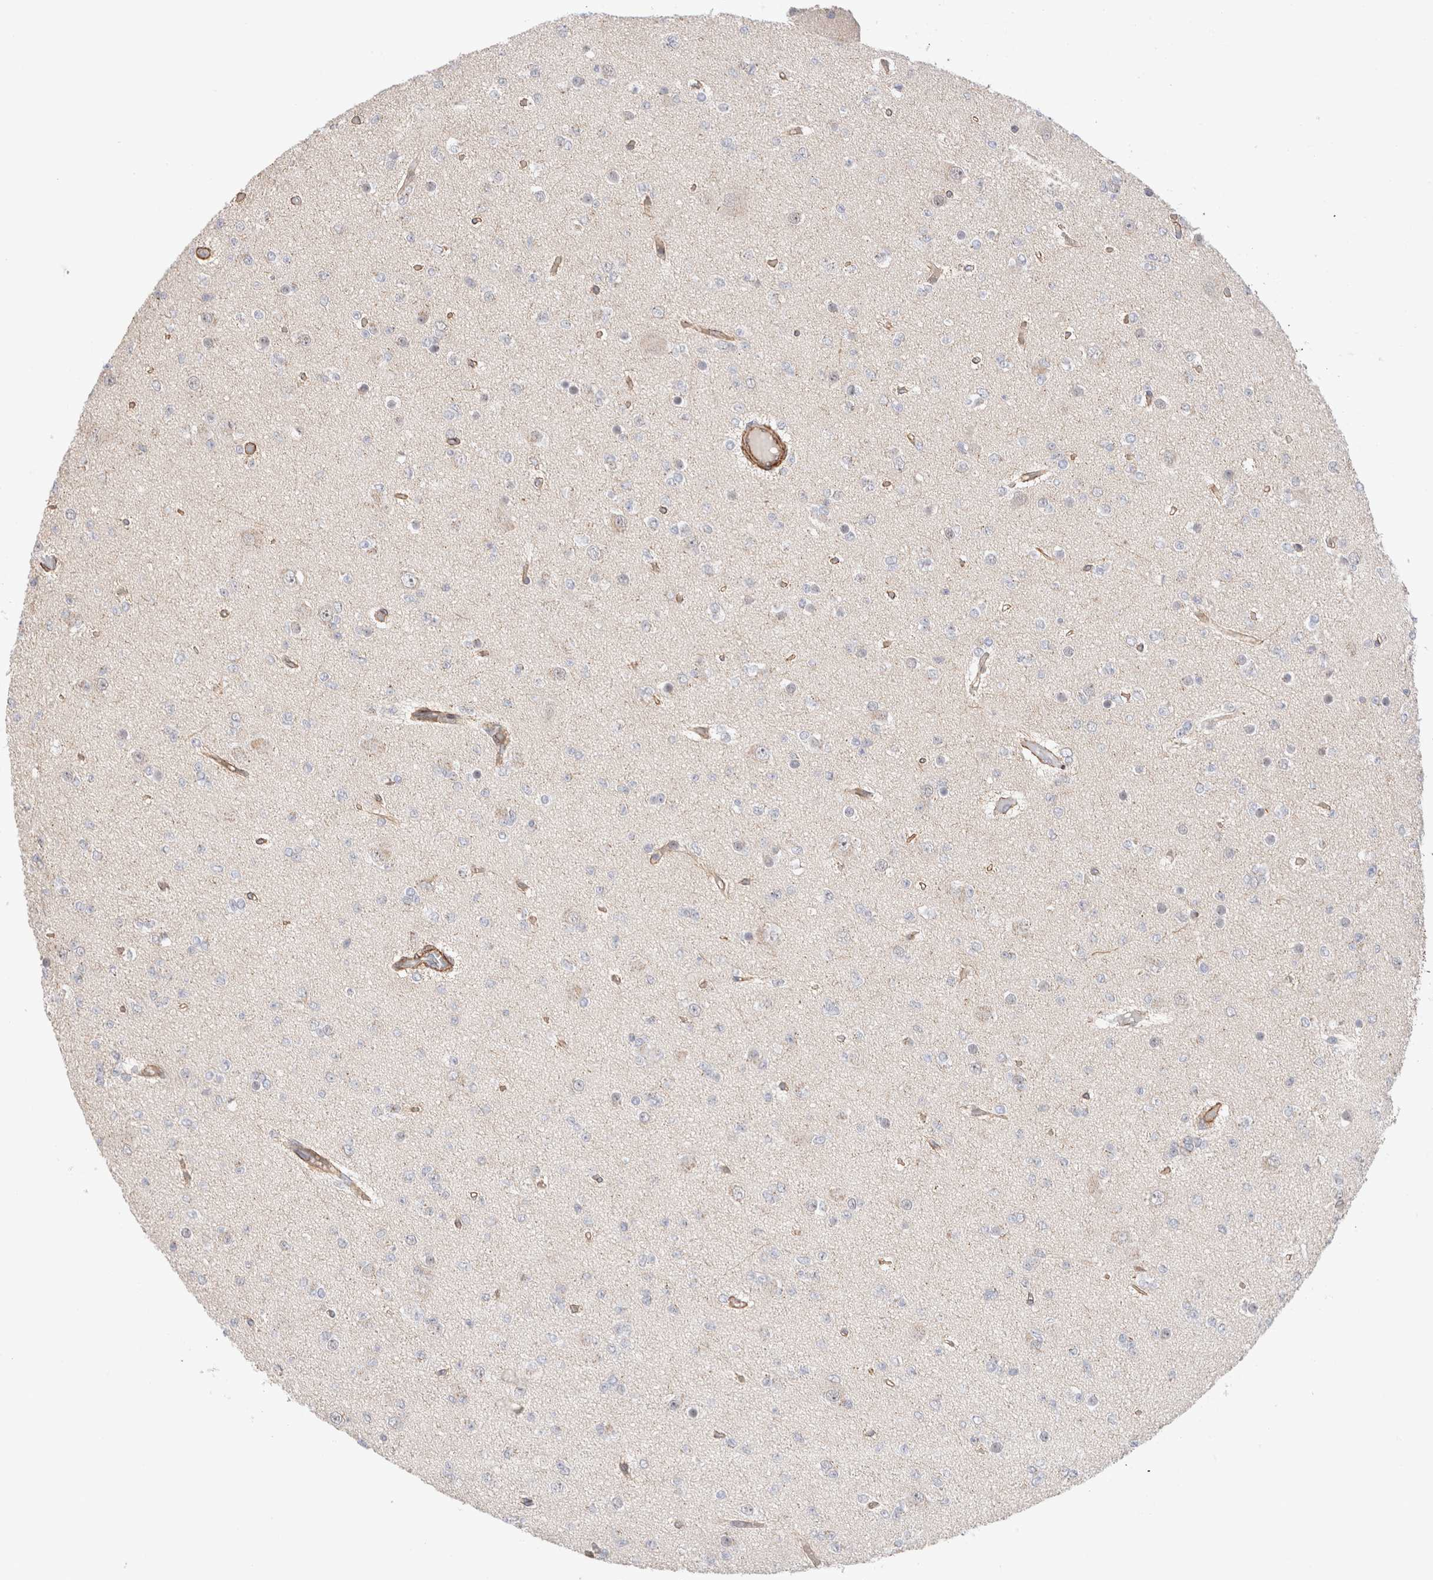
{"staining": {"intensity": "weak", "quantity": "<25%", "location": "cytoplasmic/membranous"}, "tissue": "glioma", "cell_type": "Tumor cells", "image_type": "cancer", "snomed": [{"axis": "morphology", "description": "Glioma, malignant, Low grade"}, {"axis": "topography", "description": "Brain"}], "caption": "The photomicrograph demonstrates no staining of tumor cells in low-grade glioma (malignant).", "gene": "CAAP1", "patient": {"sex": "female", "age": 22}}